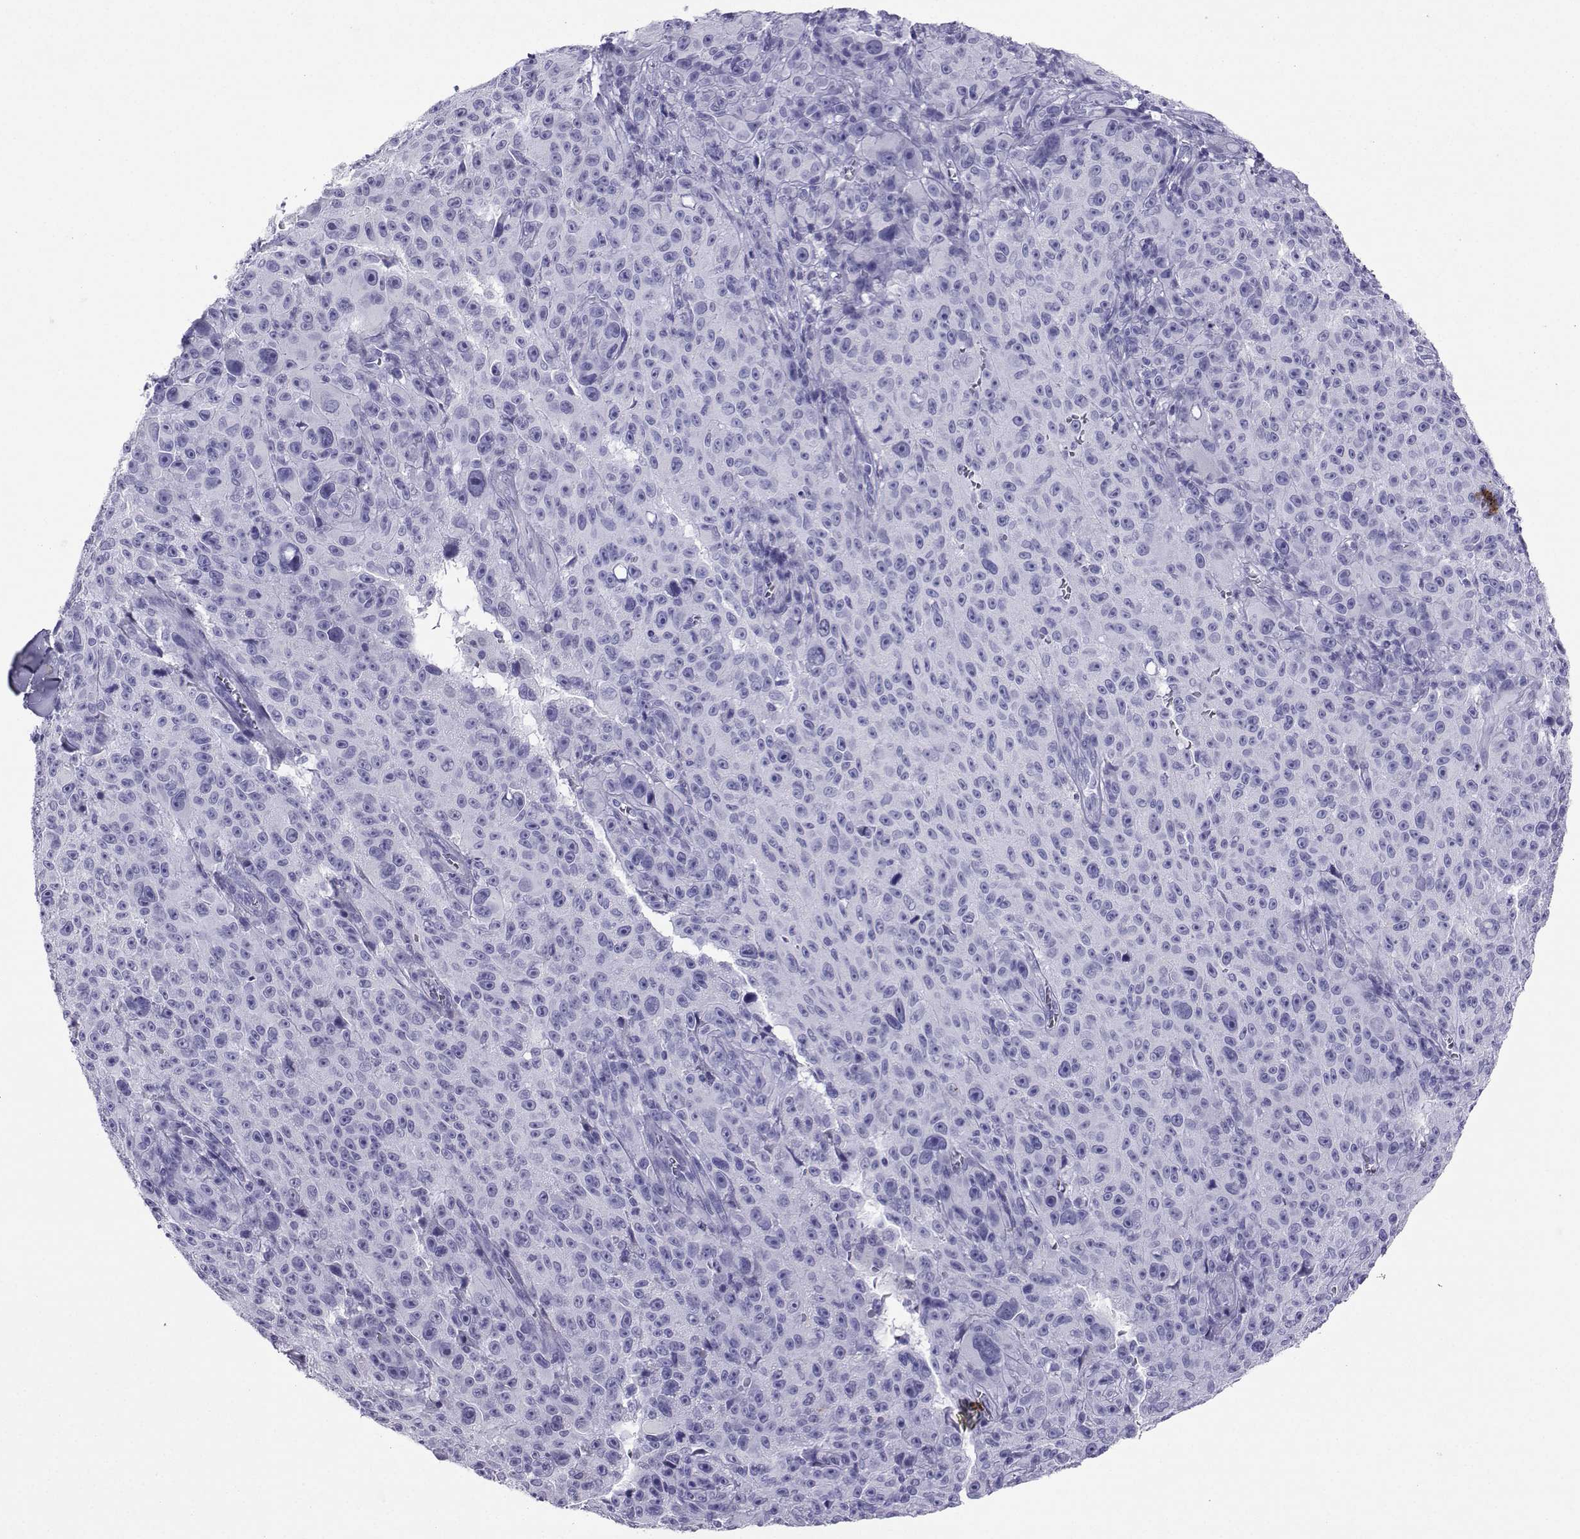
{"staining": {"intensity": "negative", "quantity": "none", "location": "none"}, "tissue": "melanoma", "cell_type": "Tumor cells", "image_type": "cancer", "snomed": [{"axis": "morphology", "description": "Malignant melanoma, NOS"}, {"axis": "topography", "description": "Skin"}], "caption": "This is an immunohistochemistry (IHC) histopathology image of human malignant melanoma. There is no staining in tumor cells.", "gene": "LORICRIN", "patient": {"sex": "female", "age": 82}}